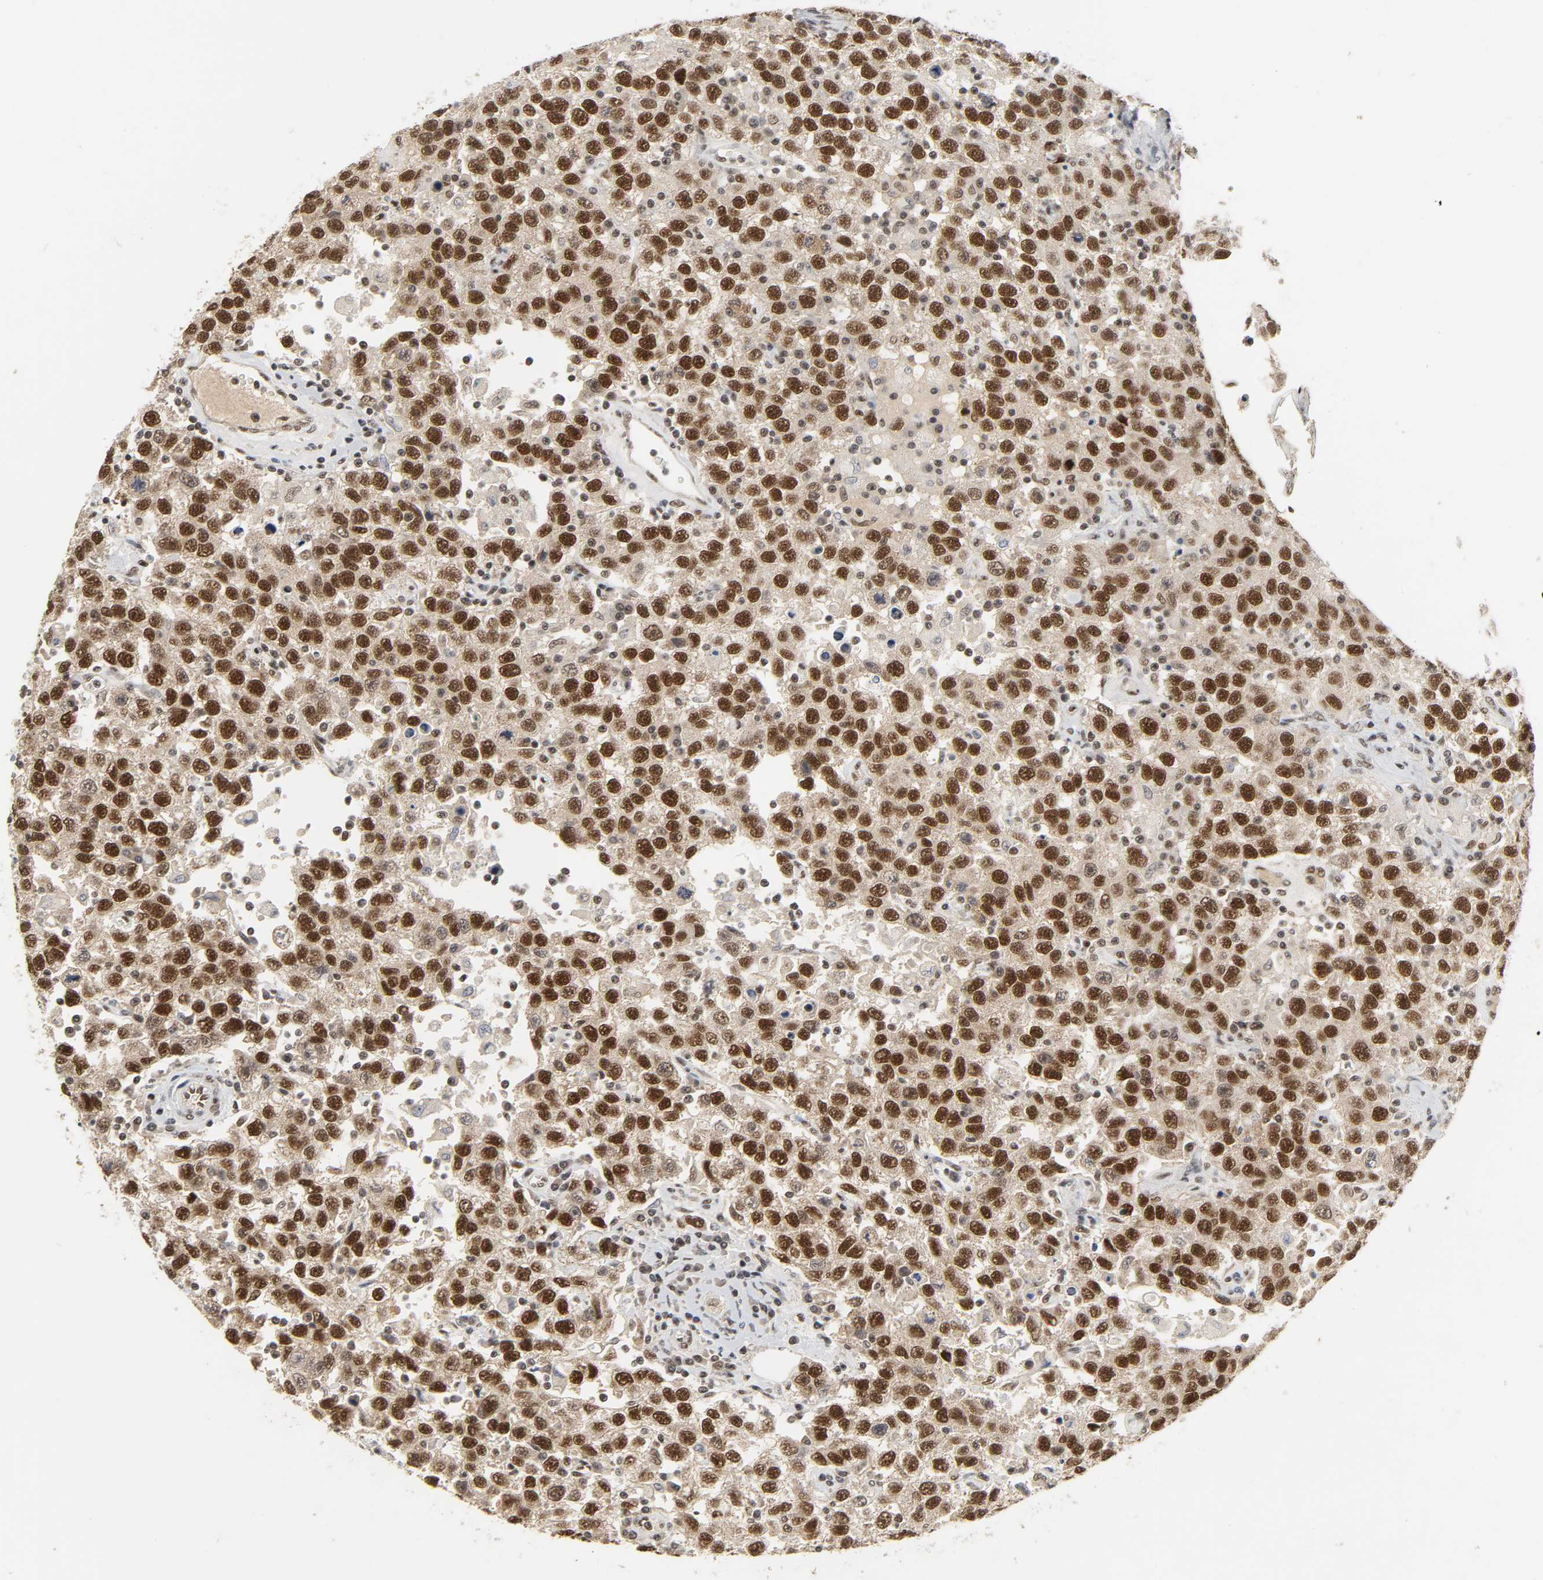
{"staining": {"intensity": "strong", "quantity": ">75%", "location": "cytoplasmic/membranous,nuclear"}, "tissue": "testis cancer", "cell_type": "Tumor cells", "image_type": "cancer", "snomed": [{"axis": "morphology", "description": "Seminoma, NOS"}, {"axis": "topography", "description": "Testis"}], "caption": "This photomicrograph demonstrates immunohistochemistry staining of human testis cancer, with high strong cytoplasmic/membranous and nuclear staining in about >75% of tumor cells.", "gene": "NCOA6", "patient": {"sex": "male", "age": 41}}